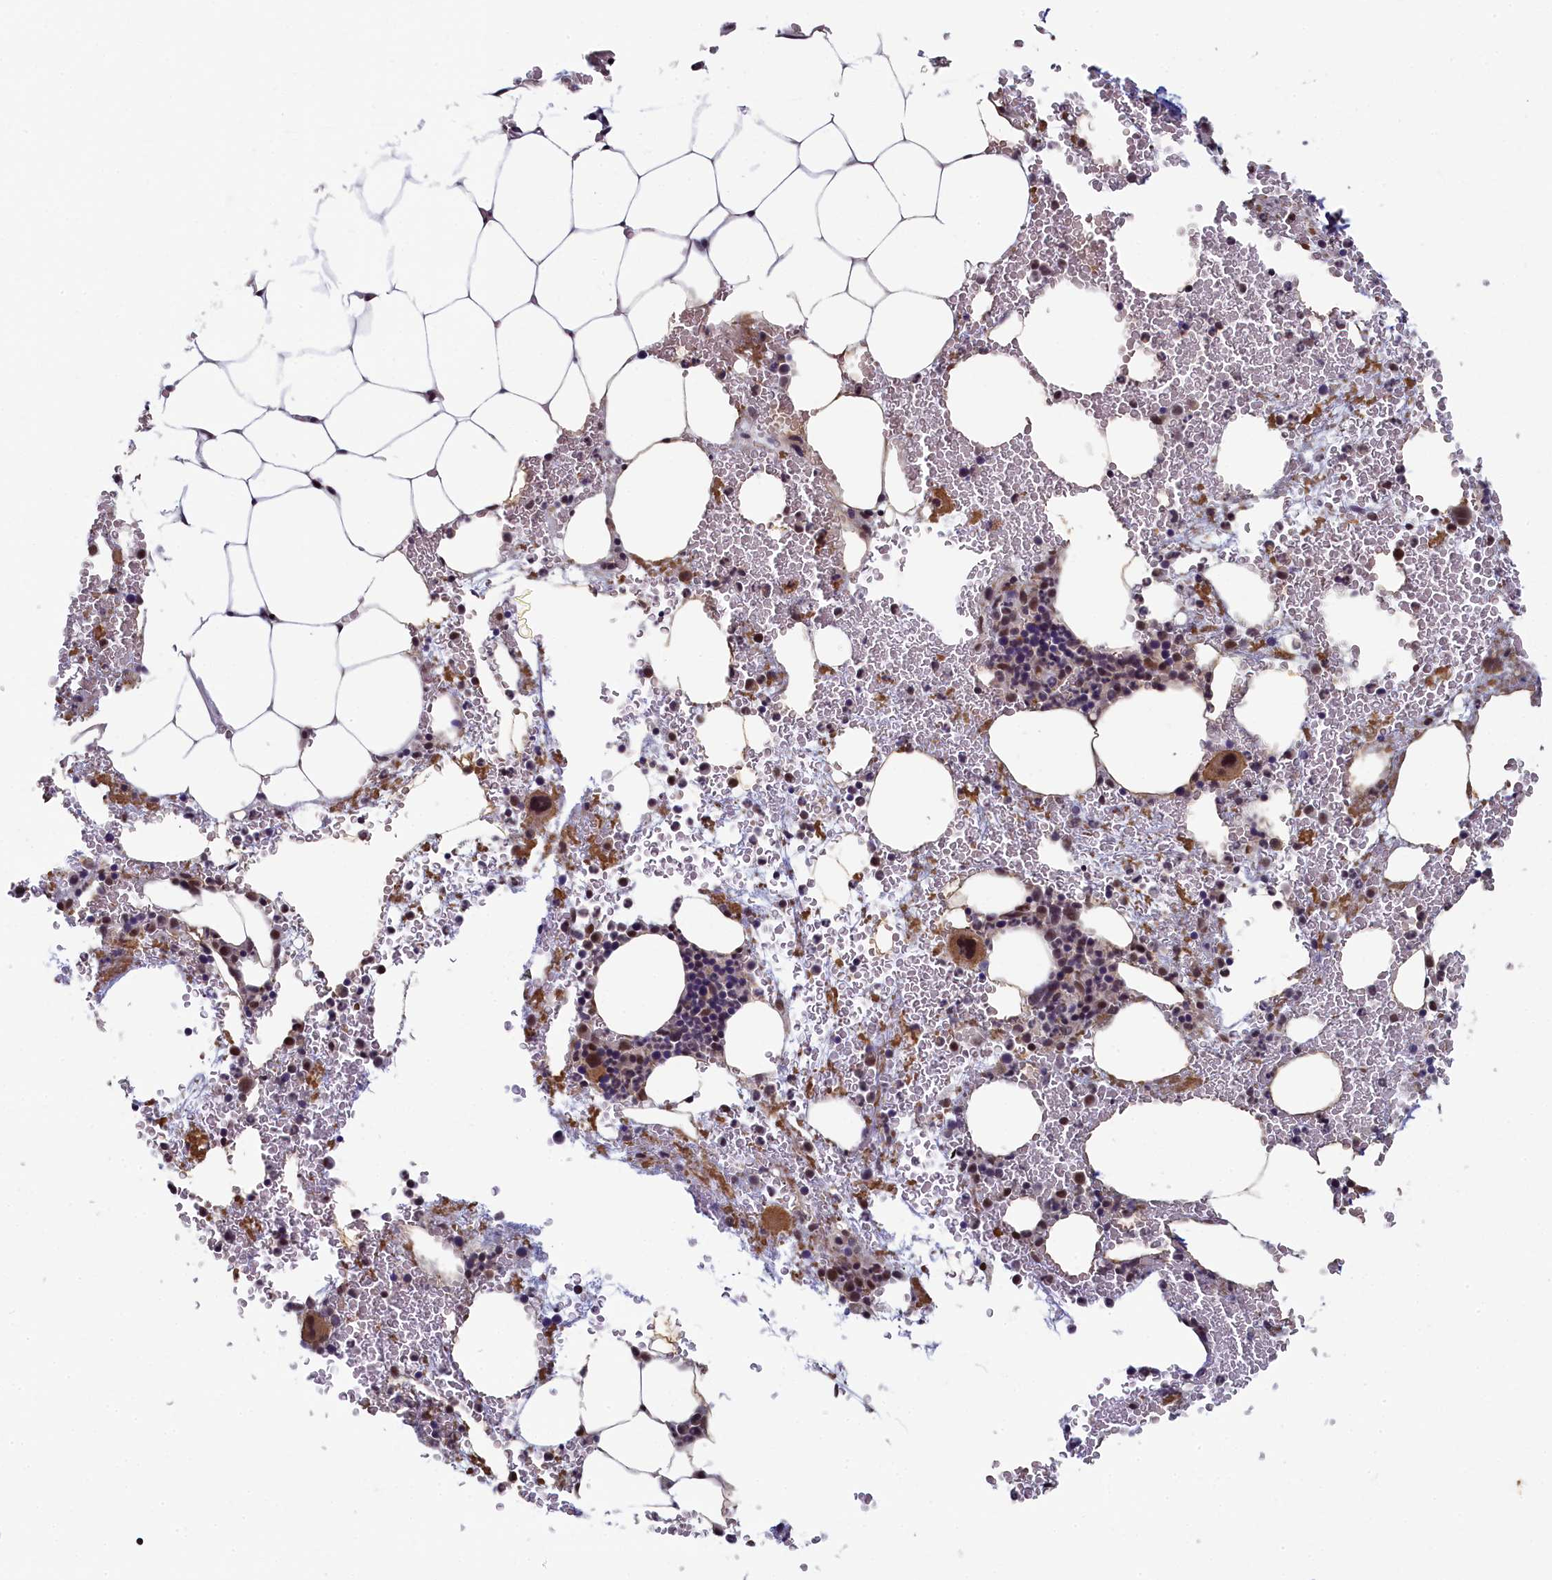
{"staining": {"intensity": "moderate", "quantity": "25%-75%", "location": "nuclear"}, "tissue": "bone marrow", "cell_type": "Hematopoietic cells", "image_type": "normal", "snomed": [{"axis": "morphology", "description": "Normal tissue, NOS"}, {"axis": "morphology", "description": "Inflammation, NOS"}, {"axis": "topography", "description": "Bone marrow"}], "caption": "Unremarkable bone marrow shows moderate nuclear expression in approximately 25%-75% of hematopoietic cells, visualized by immunohistochemistry. (DAB IHC with brightfield microscopy, high magnification).", "gene": "INTS14", "patient": {"sex": "female", "age": 78}}